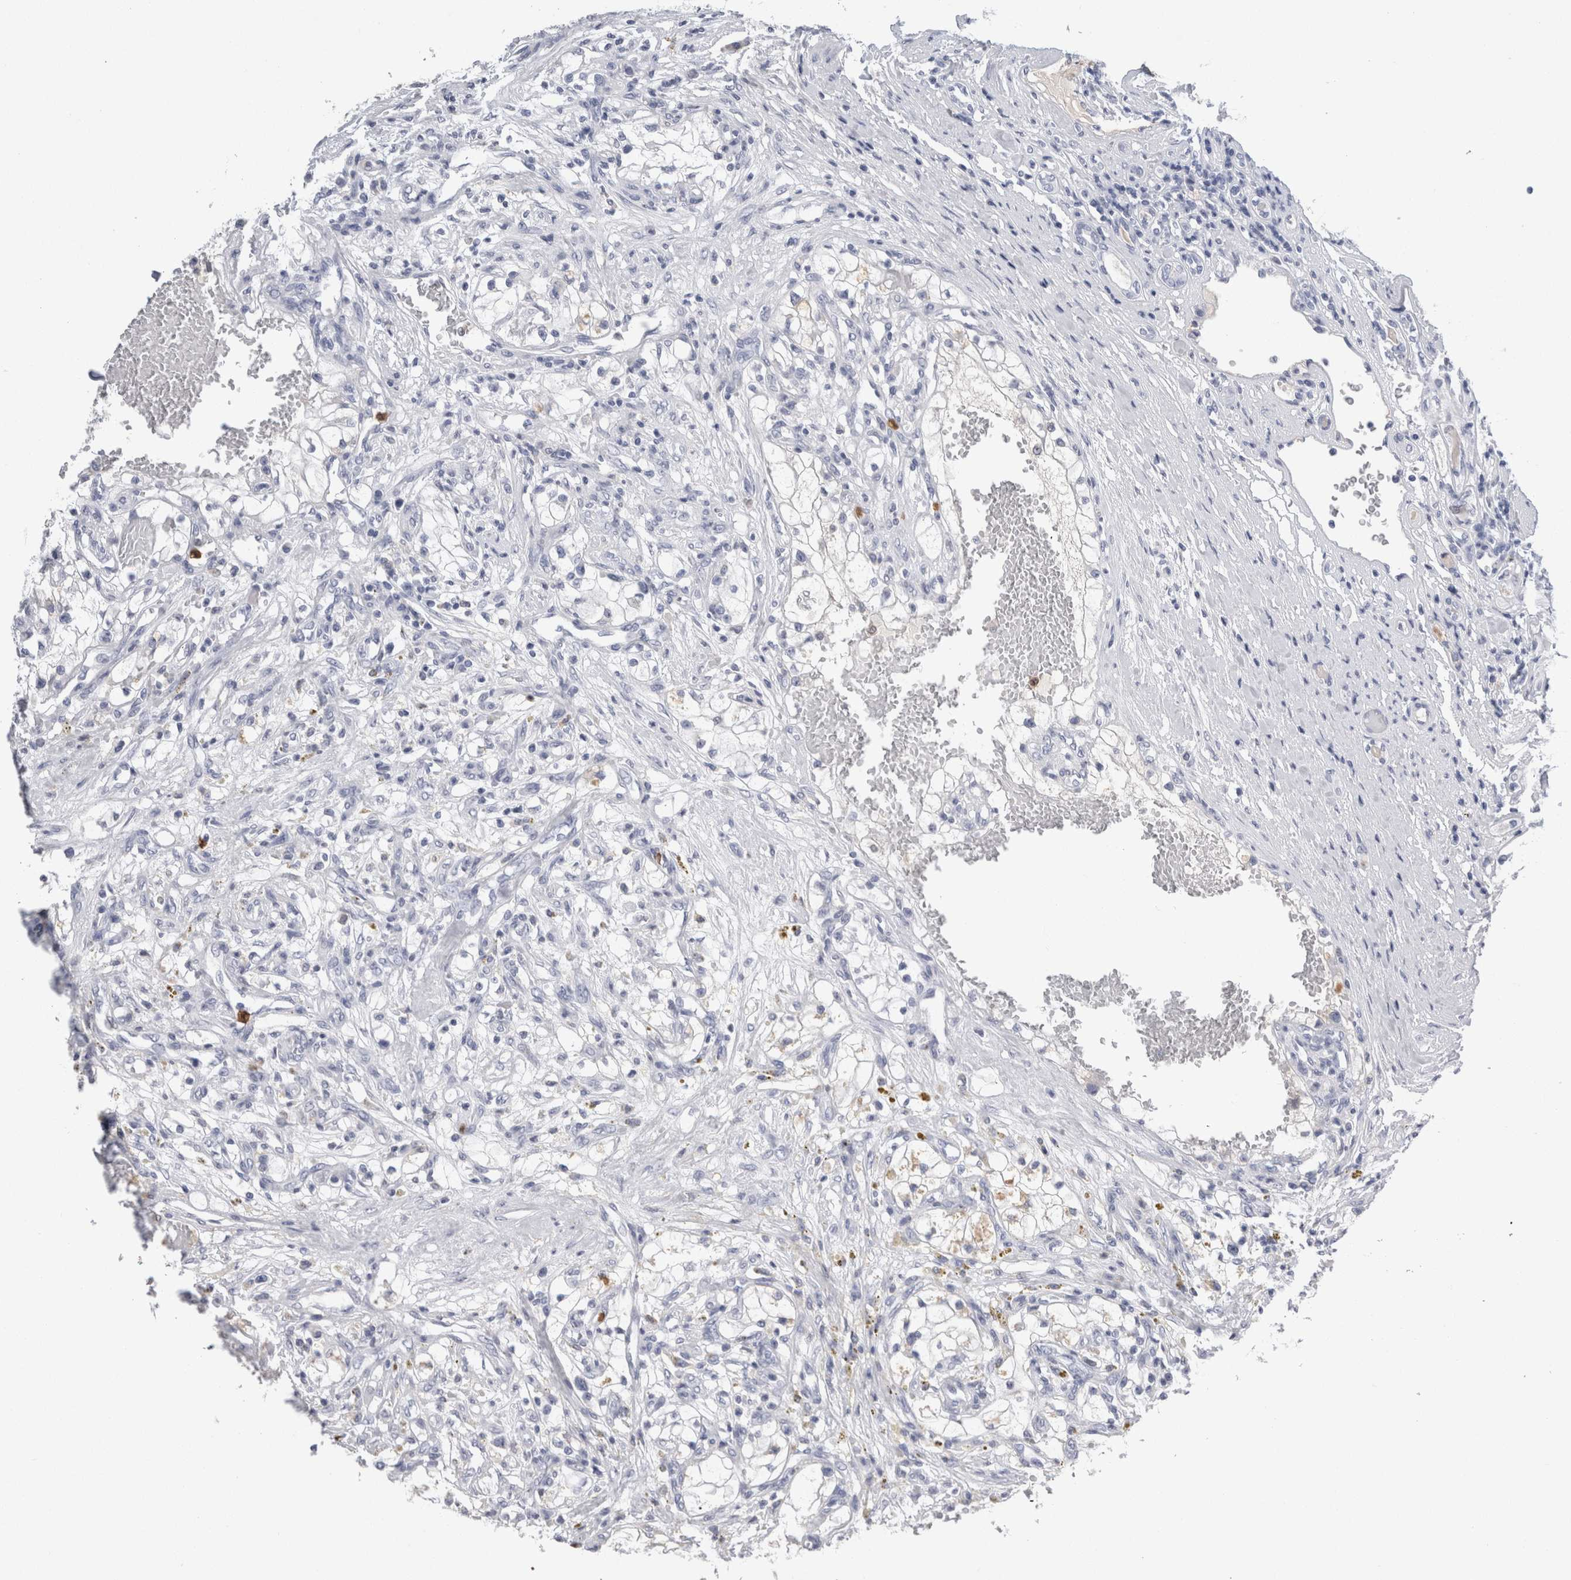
{"staining": {"intensity": "negative", "quantity": "none", "location": "none"}, "tissue": "renal cancer", "cell_type": "Tumor cells", "image_type": "cancer", "snomed": [{"axis": "morphology", "description": "Adenocarcinoma, NOS"}, {"axis": "topography", "description": "Kidney"}], "caption": "Photomicrograph shows no protein positivity in tumor cells of adenocarcinoma (renal) tissue. (DAB (3,3'-diaminobenzidine) immunohistochemistry visualized using brightfield microscopy, high magnification).", "gene": "S100A12", "patient": {"sex": "male", "age": 68}}